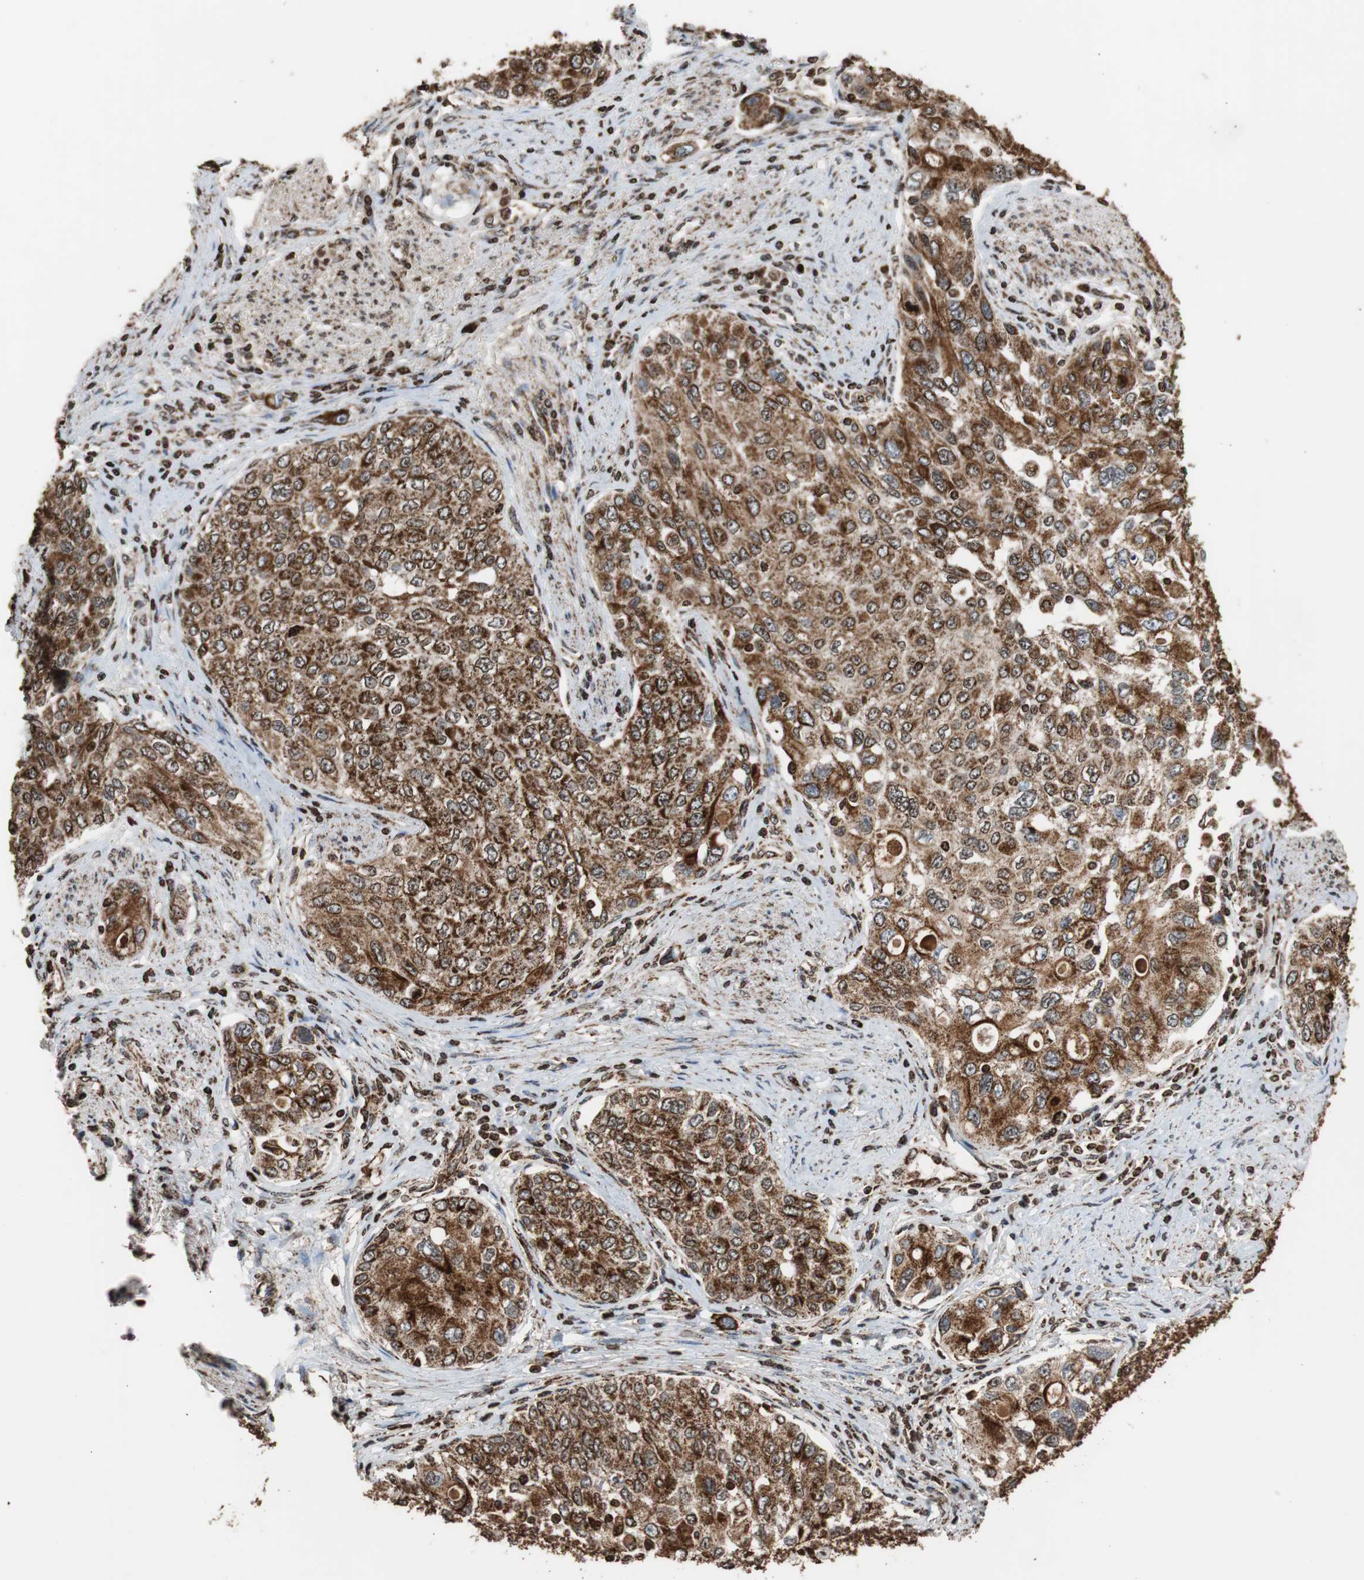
{"staining": {"intensity": "strong", "quantity": ">75%", "location": "cytoplasmic/membranous"}, "tissue": "urothelial cancer", "cell_type": "Tumor cells", "image_type": "cancer", "snomed": [{"axis": "morphology", "description": "Urothelial carcinoma, High grade"}, {"axis": "topography", "description": "Urinary bladder"}], "caption": "High-power microscopy captured an immunohistochemistry (IHC) histopathology image of urothelial carcinoma (high-grade), revealing strong cytoplasmic/membranous staining in about >75% of tumor cells. (Stains: DAB in brown, nuclei in blue, Microscopy: brightfield microscopy at high magnification).", "gene": "HSPA9", "patient": {"sex": "female", "age": 56}}